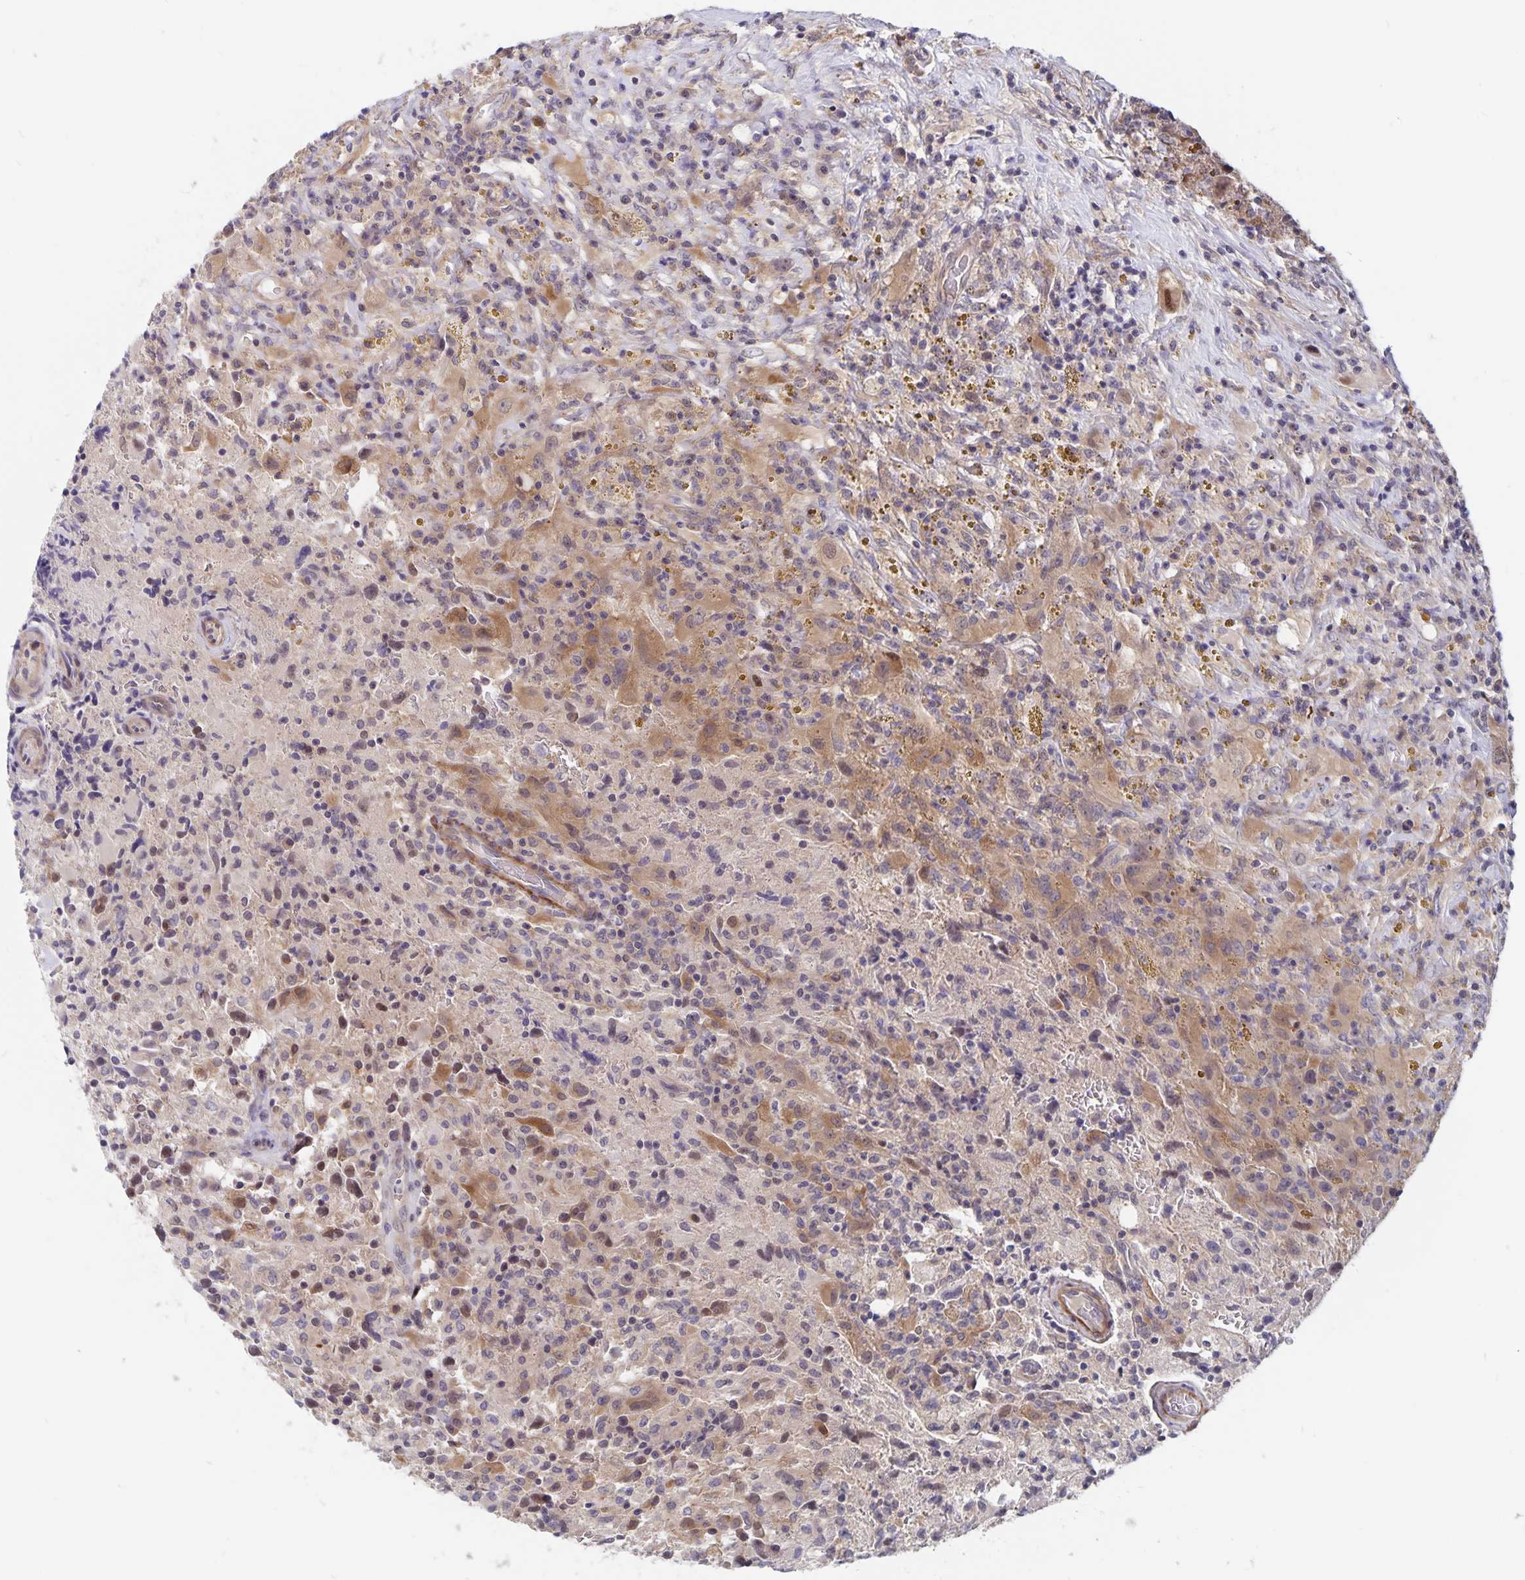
{"staining": {"intensity": "moderate", "quantity": "25%-75%", "location": "cytoplasmic/membranous,nuclear"}, "tissue": "glioma", "cell_type": "Tumor cells", "image_type": "cancer", "snomed": [{"axis": "morphology", "description": "Glioma, malignant, High grade"}, {"axis": "topography", "description": "Brain"}], "caption": "Immunohistochemistry micrograph of malignant glioma (high-grade) stained for a protein (brown), which shows medium levels of moderate cytoplasmic/membranous and nuclear staining in approximately 25%-75% of tumor cells.", "gene": "BAG6", "patient": {"sex": "male", "age": 68}}